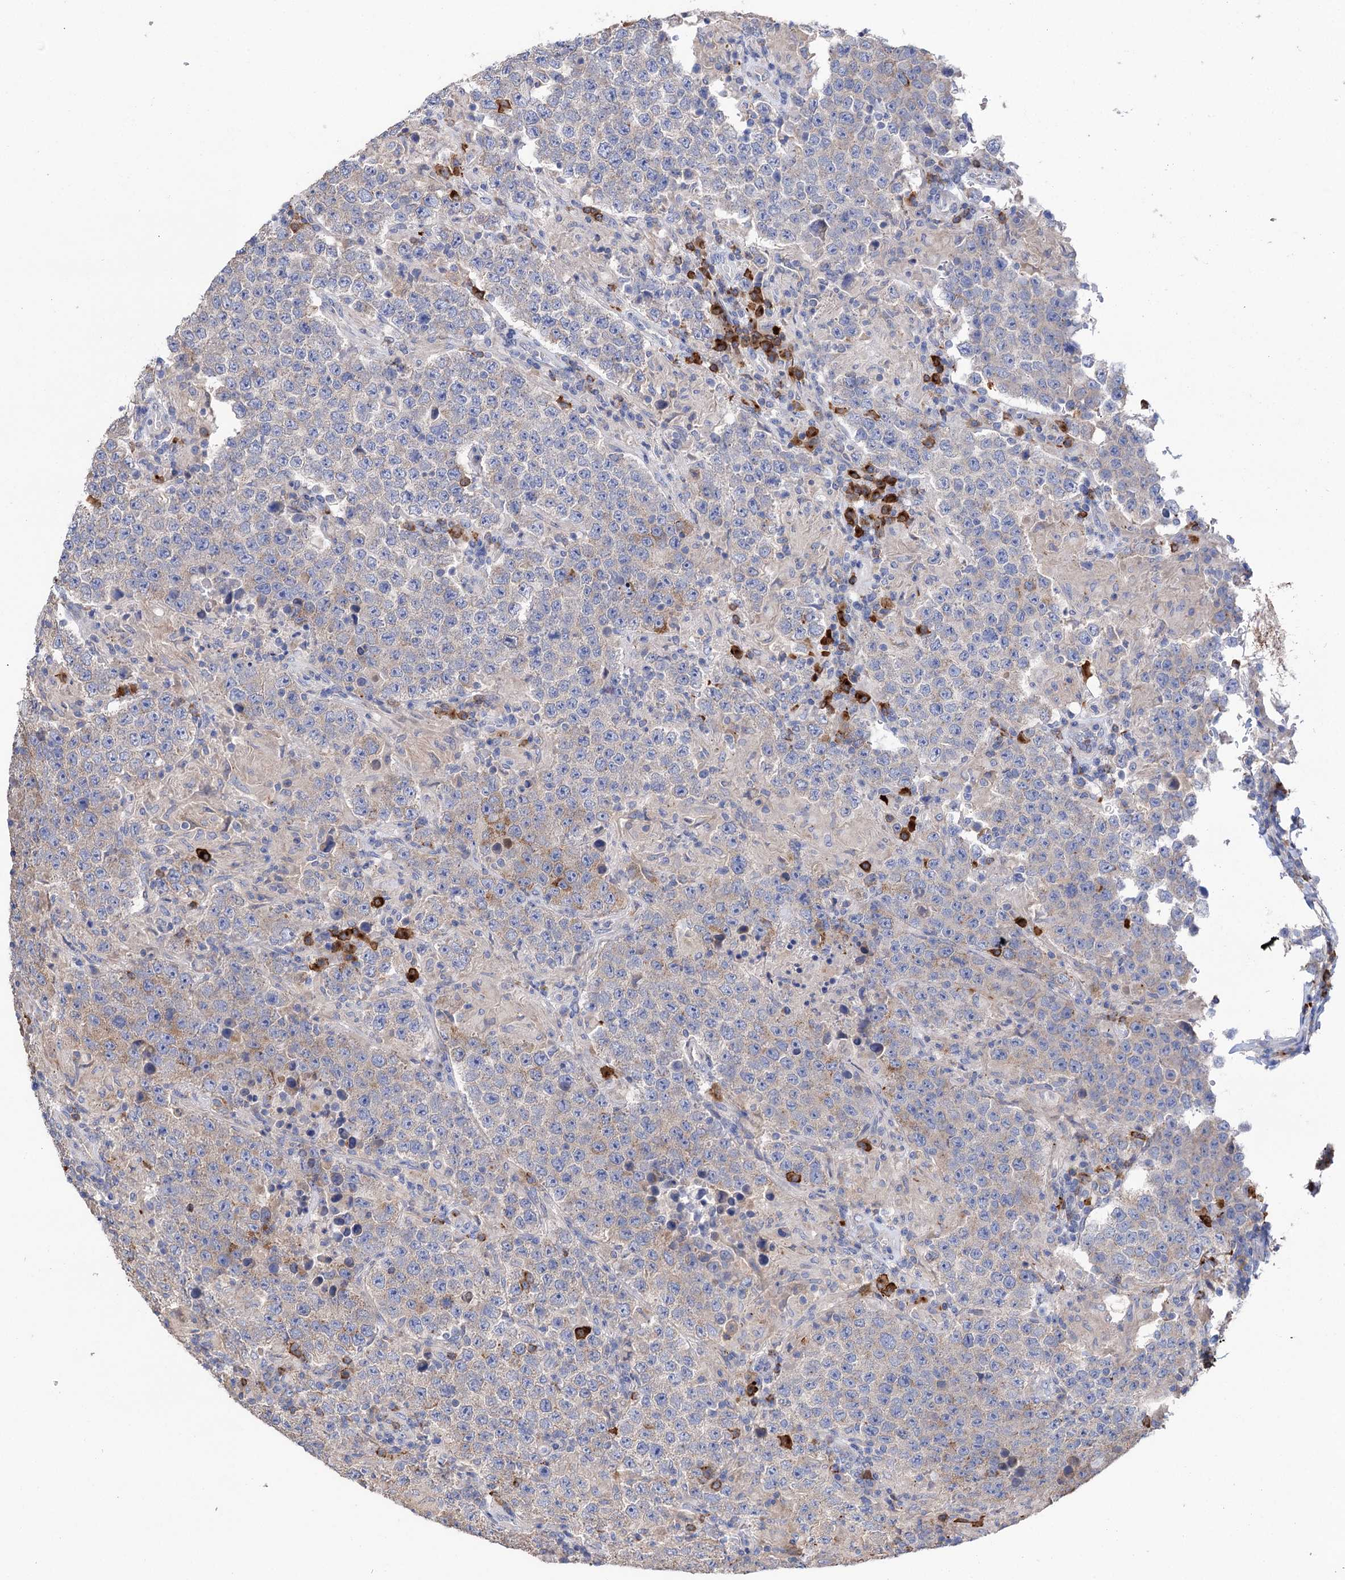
{"staining": {"intensity": "weak", "quantity": "<25%", "location": "cytoplasmic/membranous"}, "tissue": "testis cancer", "cell_type": "Tumor cells", "image_type": "cancer", "snomed": [{"axis": "morphology", "description": "Normal tissue, NOS"}, {"axis": "morphology", "description": "Urothelial carcinoma, High grade"}, {"axis": "morphology", "description": "Seminoma, NOS"}, {"axis": "morphology", "description": "Carcinoma, Embryonal, NOS"}, {"axis": "topography", "description": "Urinary bladder"}, {"axis": "topography", "description": "Testis"}], "caption": "Immunohistochemistry of human testis seminoma demonstrates no expression in tumor cells. (DAB immunohistochemistry (IHC) with hematoxylin counter stain).", "gene": "BBS4", "patient": {"sex": "male", "age": 41}}